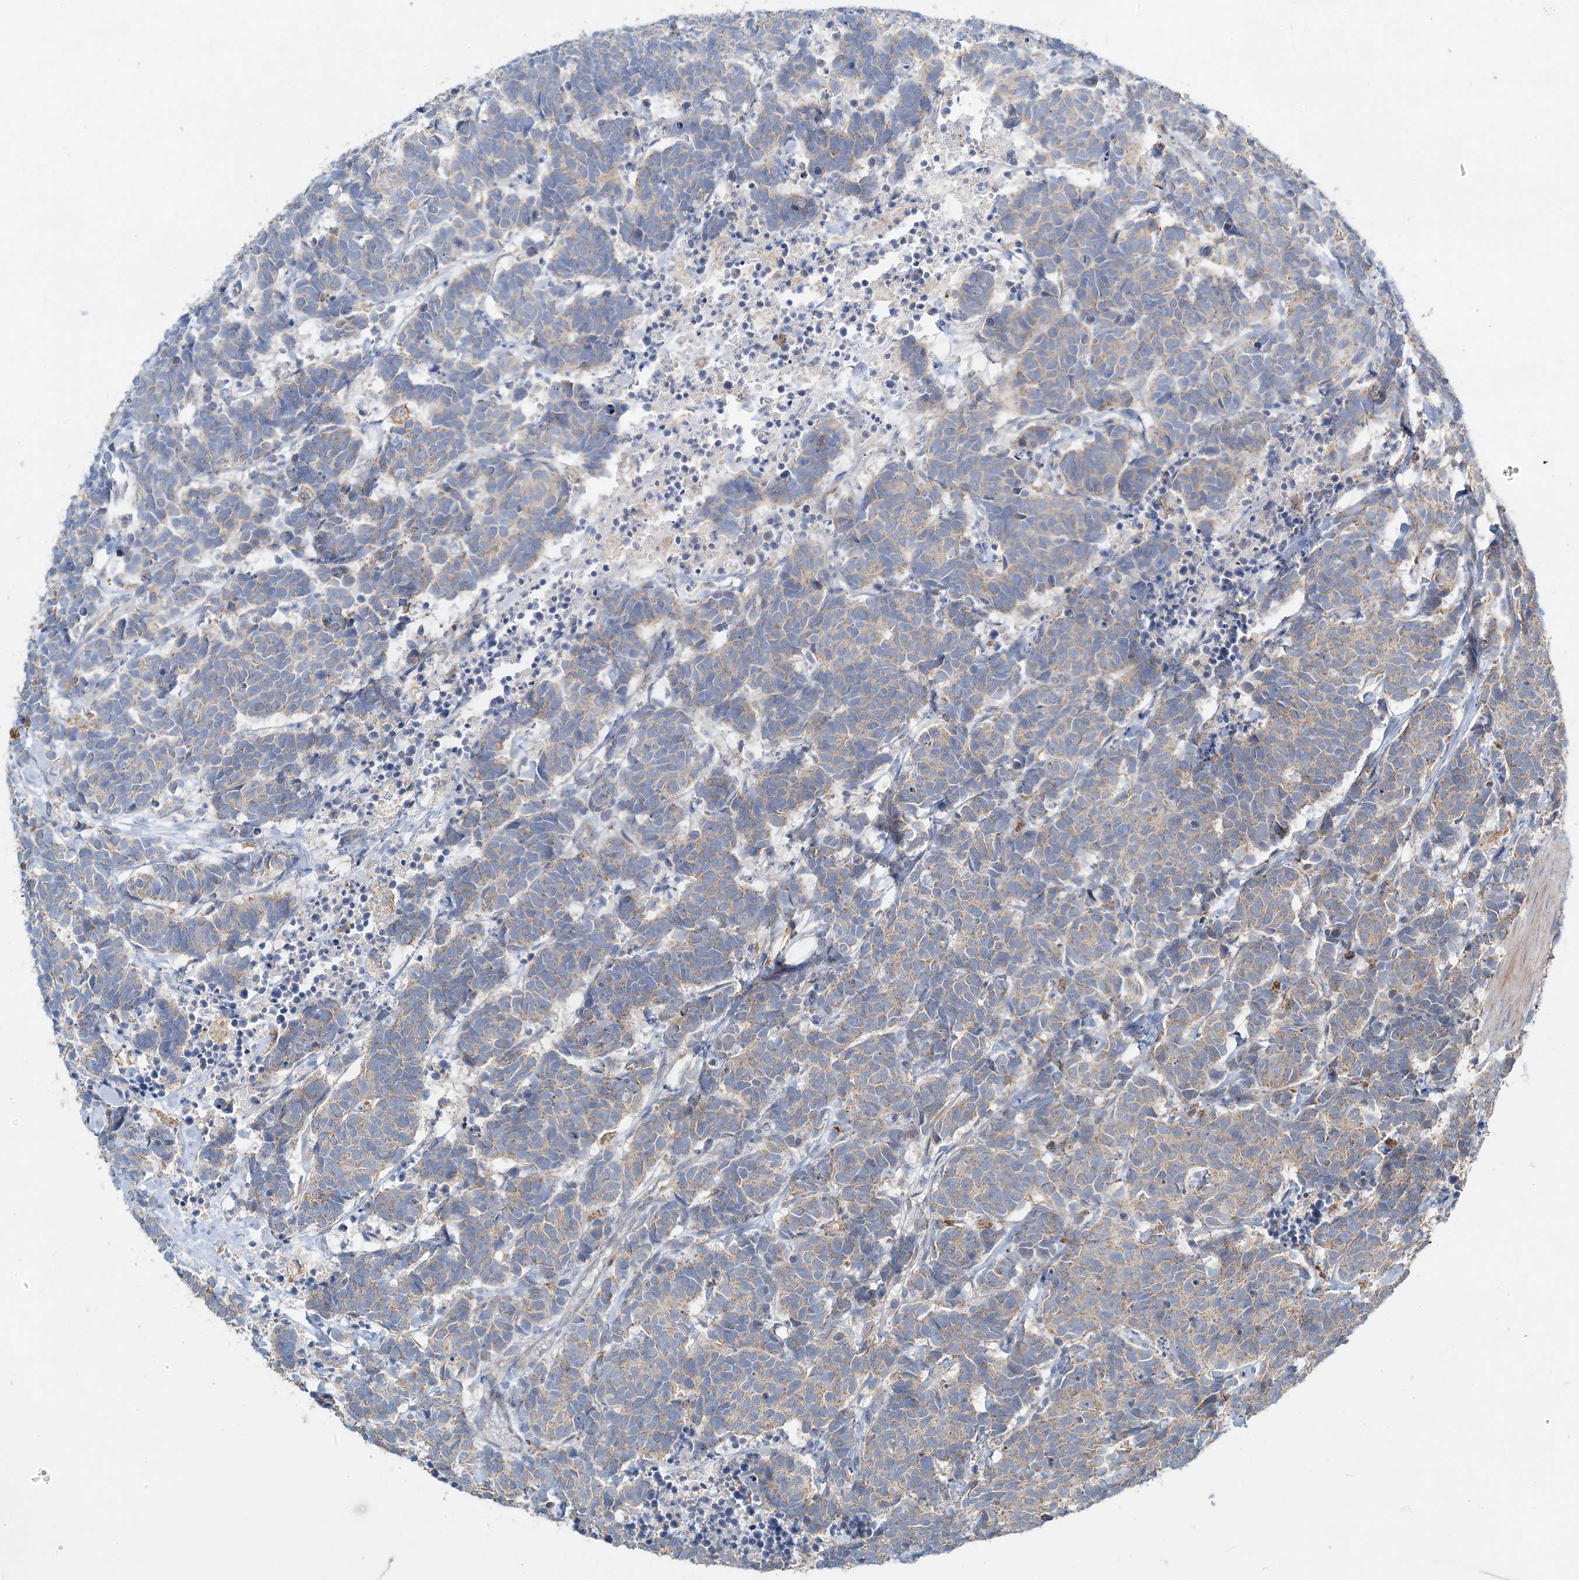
{"staining": {"intensity": "weak", "quantity": "25%-75%", "location": "cytoplasmic/membranous"}, "tissue": "carcinoid", "cell_type": "Tumor cells", "image_type": "cancer", "snomed": [{"axis": "morphology", "description": "Carcinoma, NOS"}, {"axis": "morphology", "description": "Carcinoid, malignant, NOS"}, {"axis": "topography", "description": "Urinary bladder"}], "caption": "IHC (DAB) staining of carcinoid displays weak cytoplasmic/membranous protein positivity in about 25%-75% of tumor cells.", "gene": "TMLHE", "patient": {"sex": "male", "age": 57}}